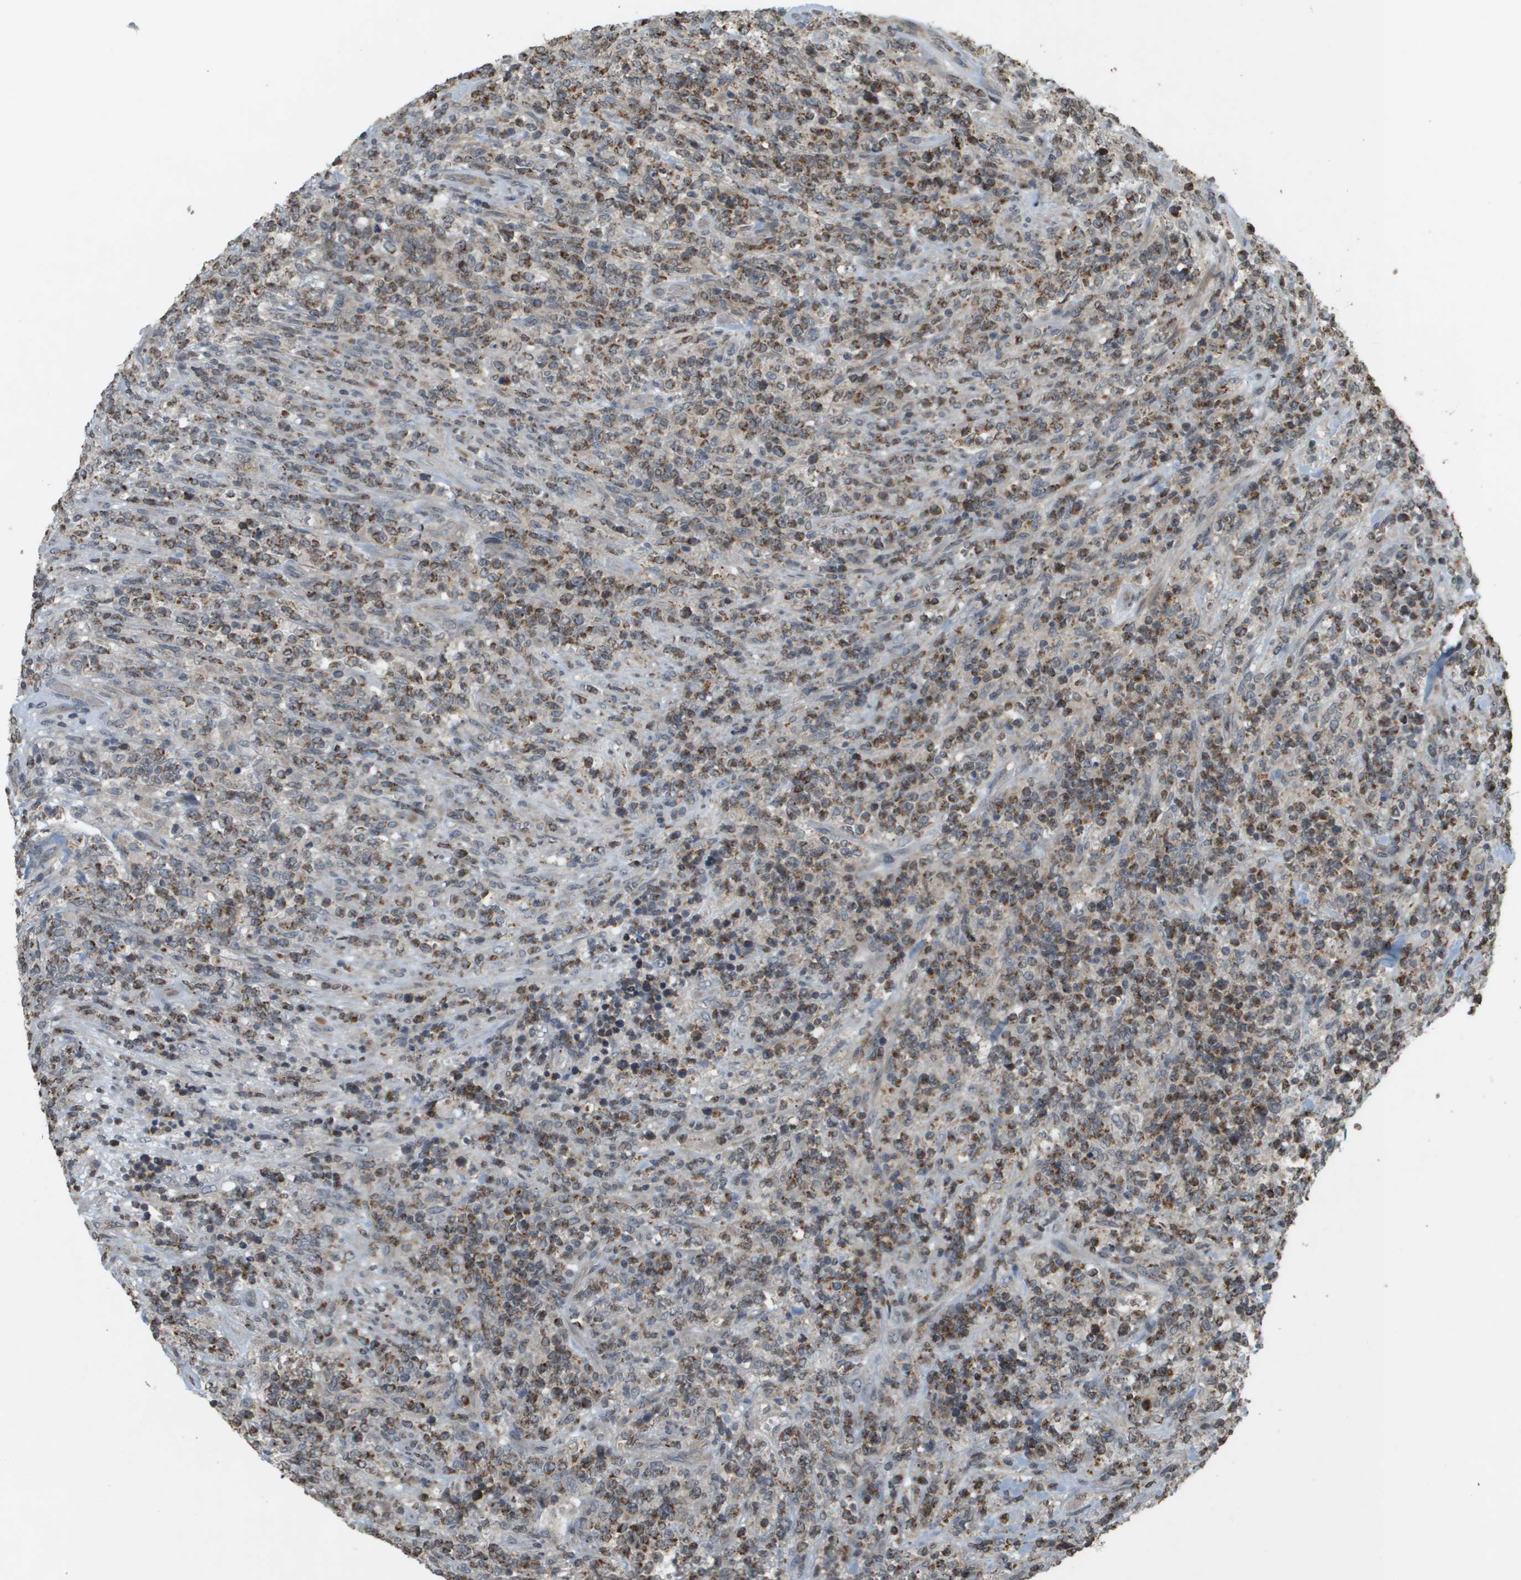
{"staining": {"intensity": "moderate", "quantity": "25%-75%", "location": "cytoplasmic/membranous"}, "tissue": "lymphoma", "cell_type": "Tumor cells", "image_type": "cancer", "snomed": [{"axis": "morphology", "description": "Malignant lymphoma, non-Hodgkin's type, High grade"}, {"axis": "topography", "description": "Soft tissue"}], "caption": "Lymphoma stained for a protein (brown) reveals moderate cytoplasmic/membranous positive staining in about 25%-75% of tumor cells.", "gene": "RAB21", "patient": {"sex": "male", "age": 18}}